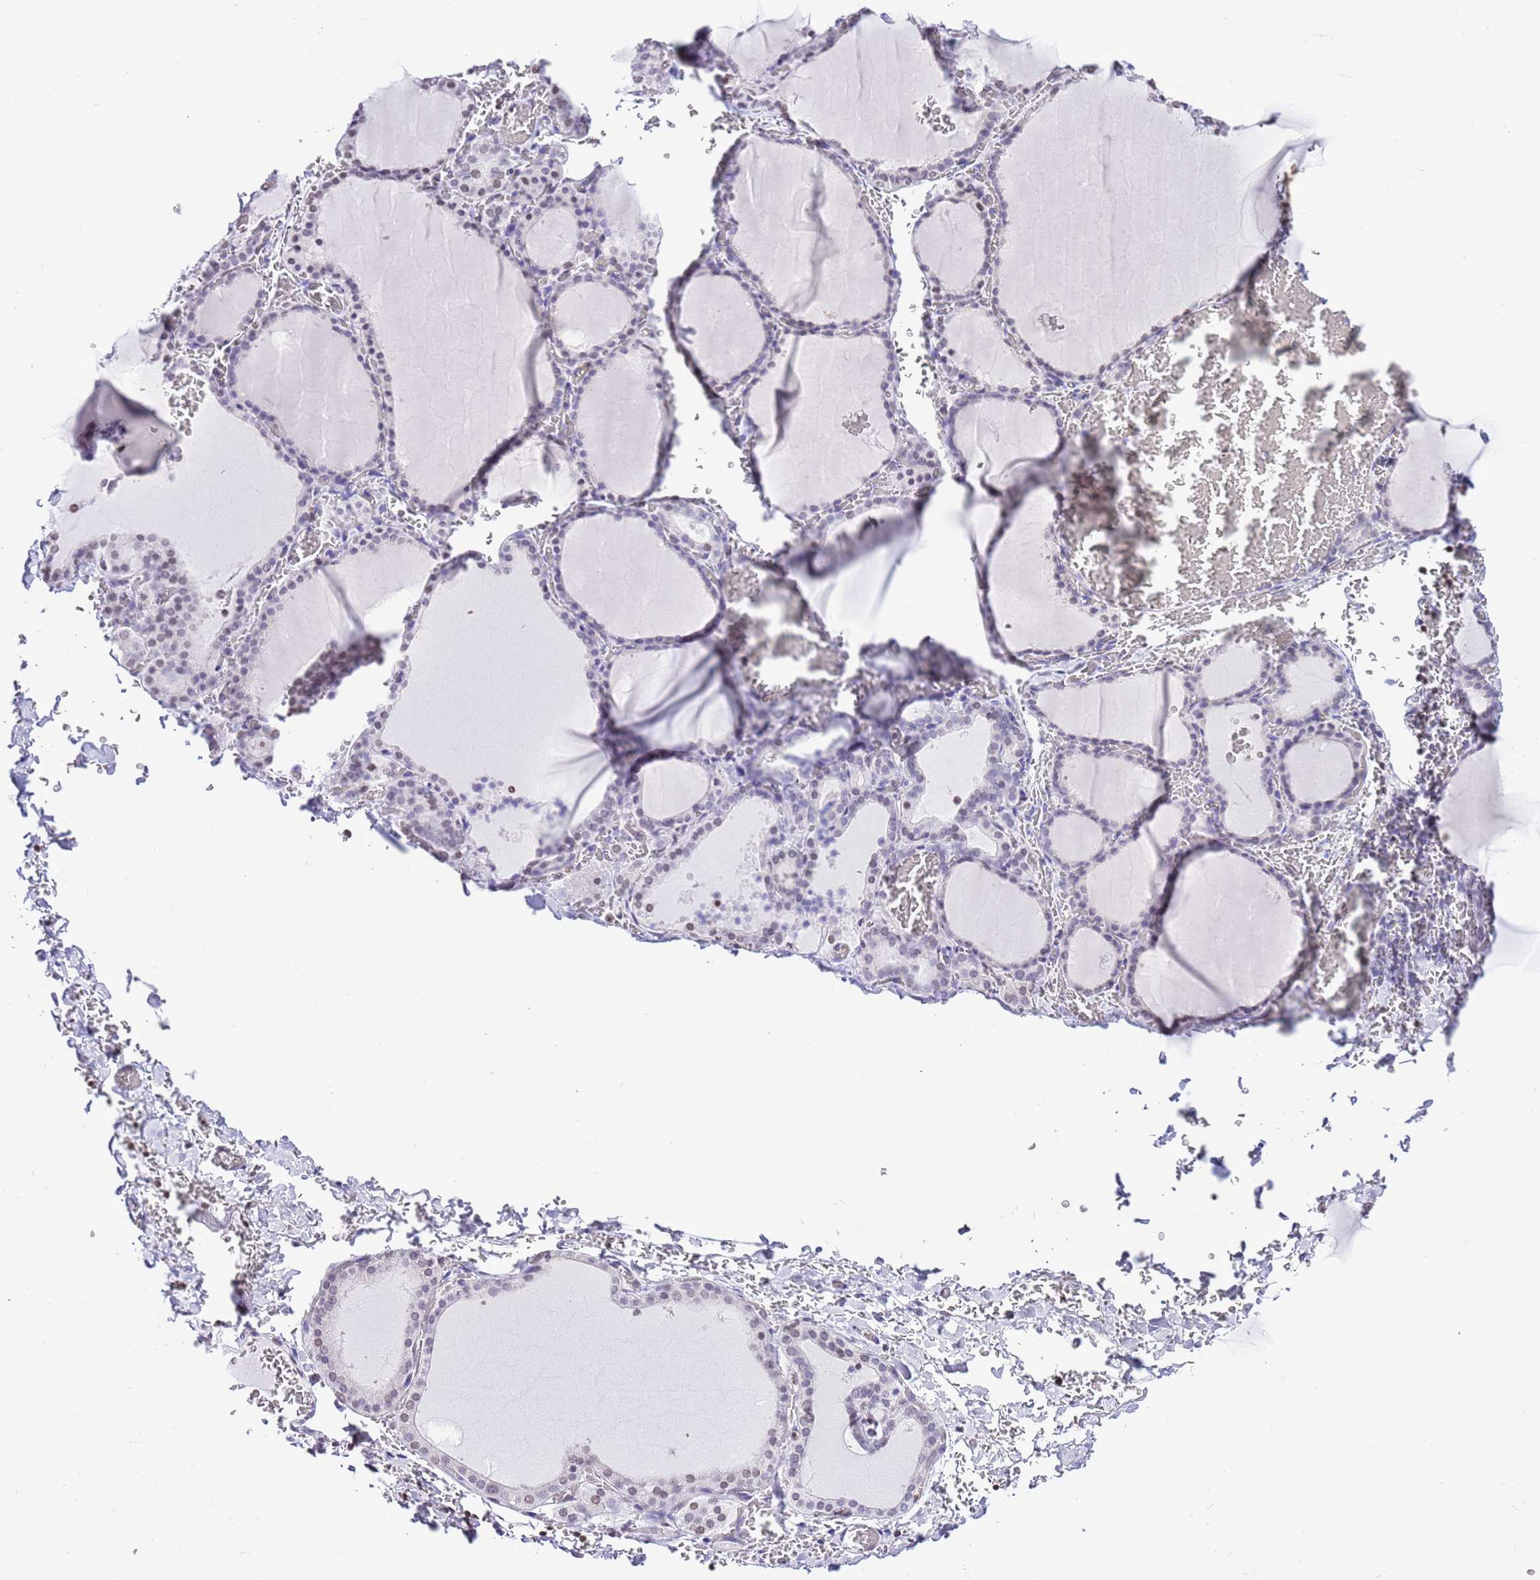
{"staining": {"intensity": "negative", "quantity": "none", "location": "none"}, "tissue": "thyroid gland", "cell_type": "Glandular cells", "image_type": "normal", "snomed": [{"axis": "morphology", "description": "Normal tissue, NOS"}, {"axis": "topography", "description": "Thyroid gland"}], "caption": "There is no significant positivity in glandular cells of thyroid gland. (DAB (3,3'-diaminobenzidine) immunohistochemistry visualized using brightfield microscopy, high magnification).", "gene": "PRR15", "patient": {"sex": "female", "age": 39}}